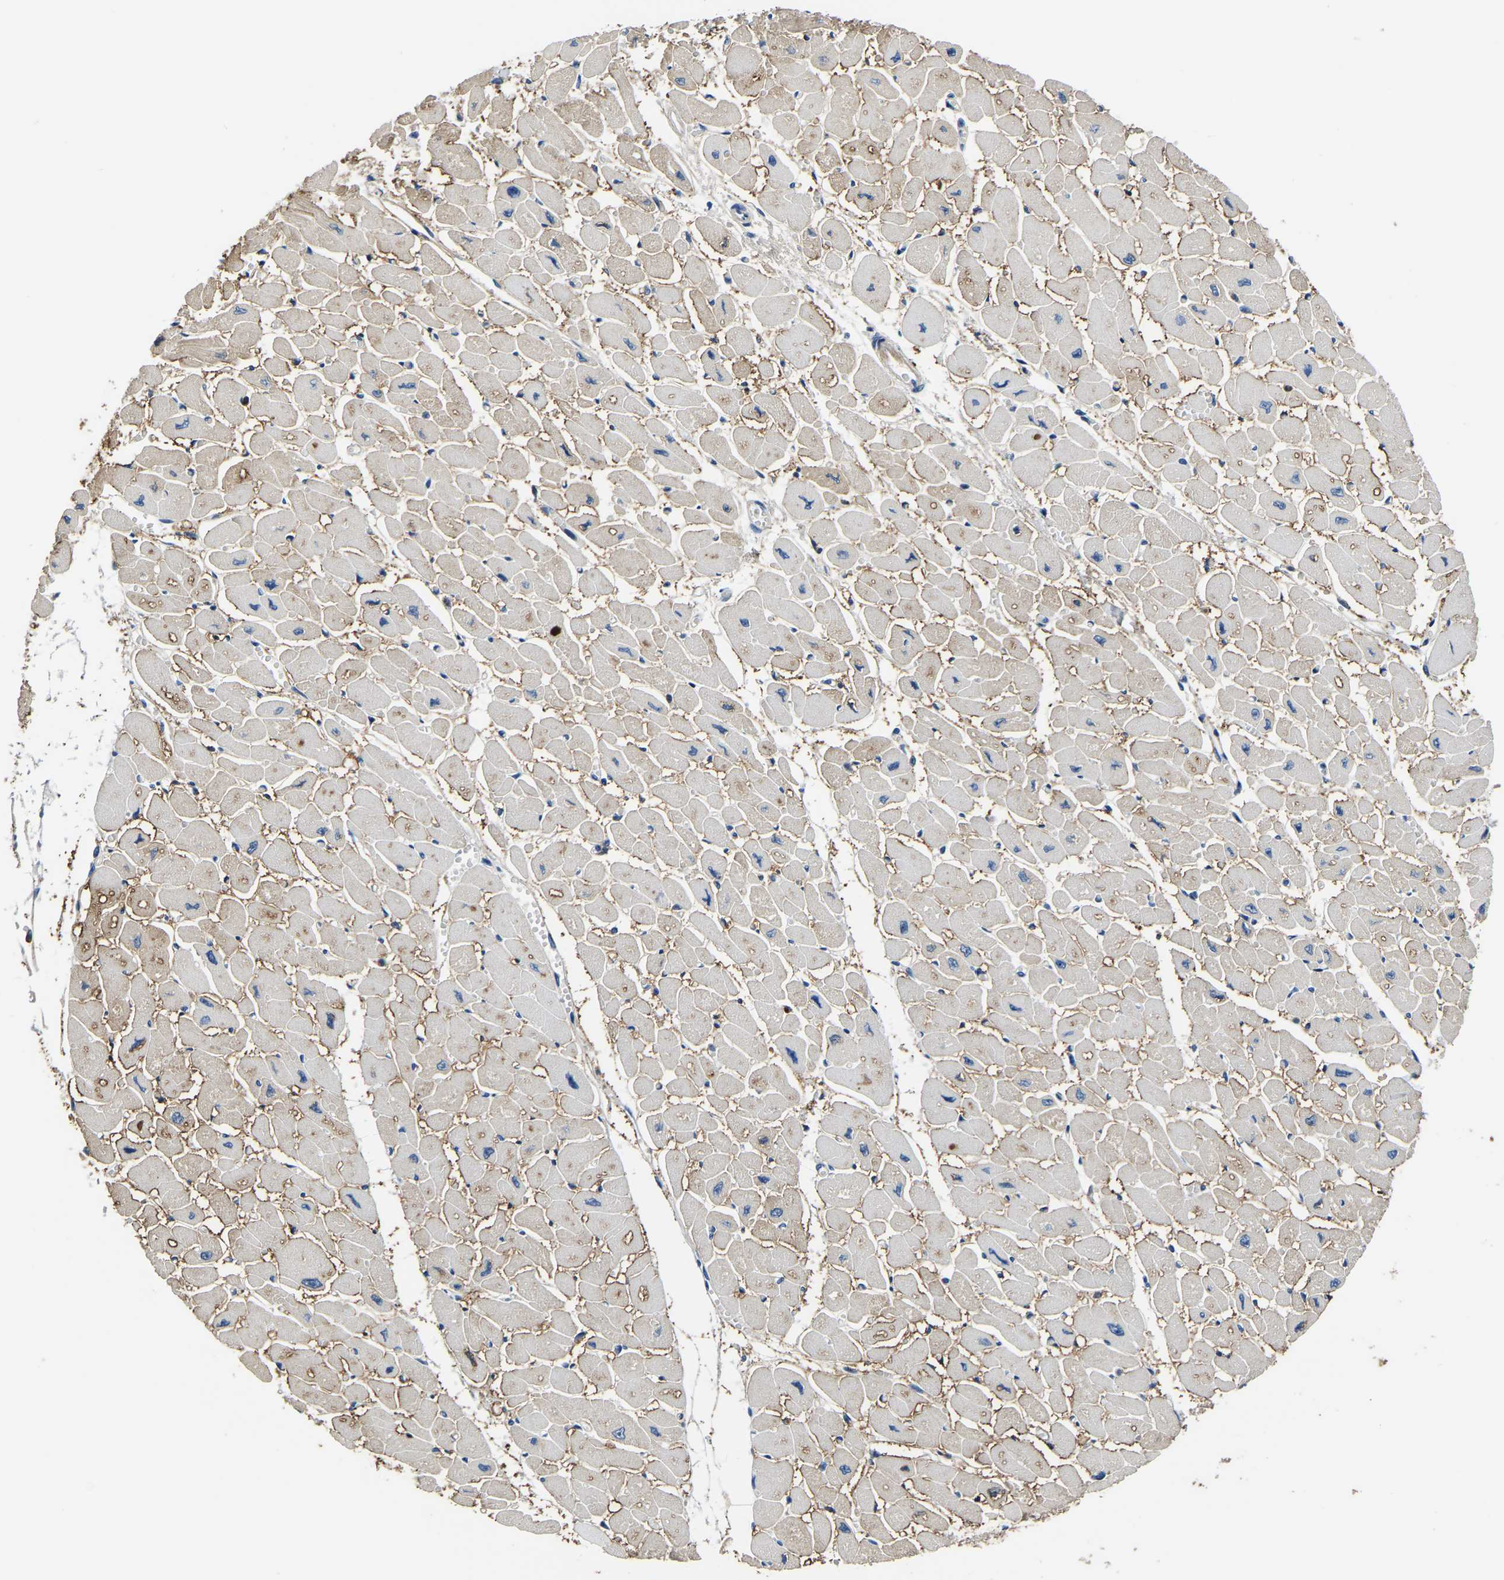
{"staining": {"intensity": "moderate", "quantity": "<25%", "location": "cytoplasmic/membranous"}, "tissue": "heart muscle", "cell_type": "Cardiomyocytes", "image_type": "normal", "snomed": [{"axis": "morphology", "description": "Normal tissue, NOS"}, {"axis": "topography", "description": "Heart"}], "caption": "A histopathology image showing moderate cytoplasmic/membranous positivity in about <25% of cardiomyocytes in unremarkable heart muscle, as visualized by brown immunohistochemical staining.", "gene": "MS4A3", "patient": {"sex": "female", "age": 54}}